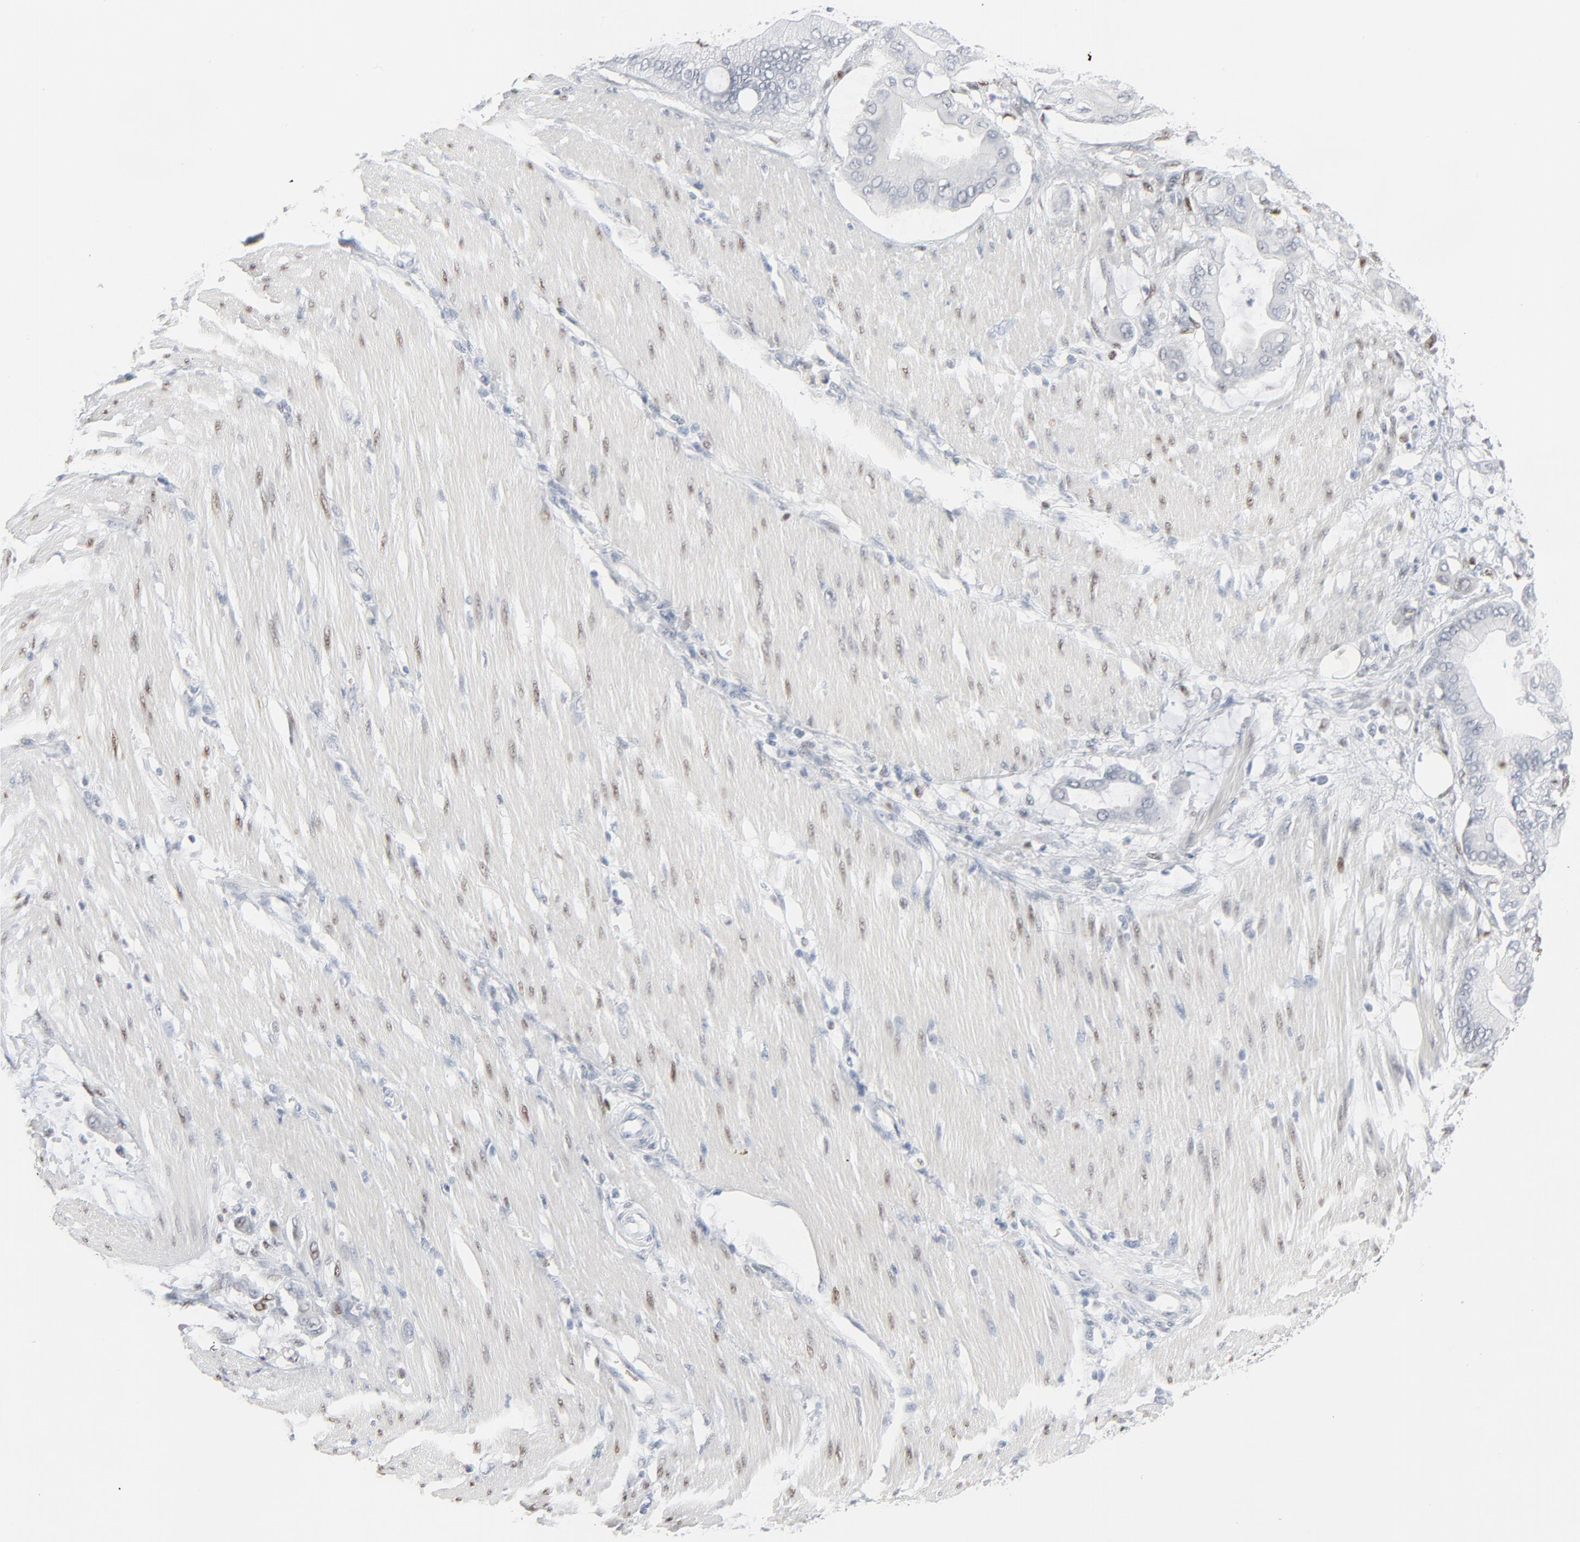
{"staining": {"intensity": "negative", "quantity": "none", "location": "none"}, "tissue": "pancreatic cancer", "cell_type": "Tumor cells", "image_type": "cancer", "snomed": [{"axis": "morphology", "description": "Adenocarcinoma, NOS"}, {"axis": "morphology", "description": "Adenocarcinoma, metastatic, NOS"}, {"axis": "topography", "description": "Lymph node"}, {"axis": "topography", "description": "Pancreas"}, {"axis": "topography", "description": "Duodenum"}], "caption": "DAB immunohistochemical staining of pancreatic cancer shows no significant positivity in tumor cells.", "gene": "MITF", "patient": {"sex": "female", "age": 64}}